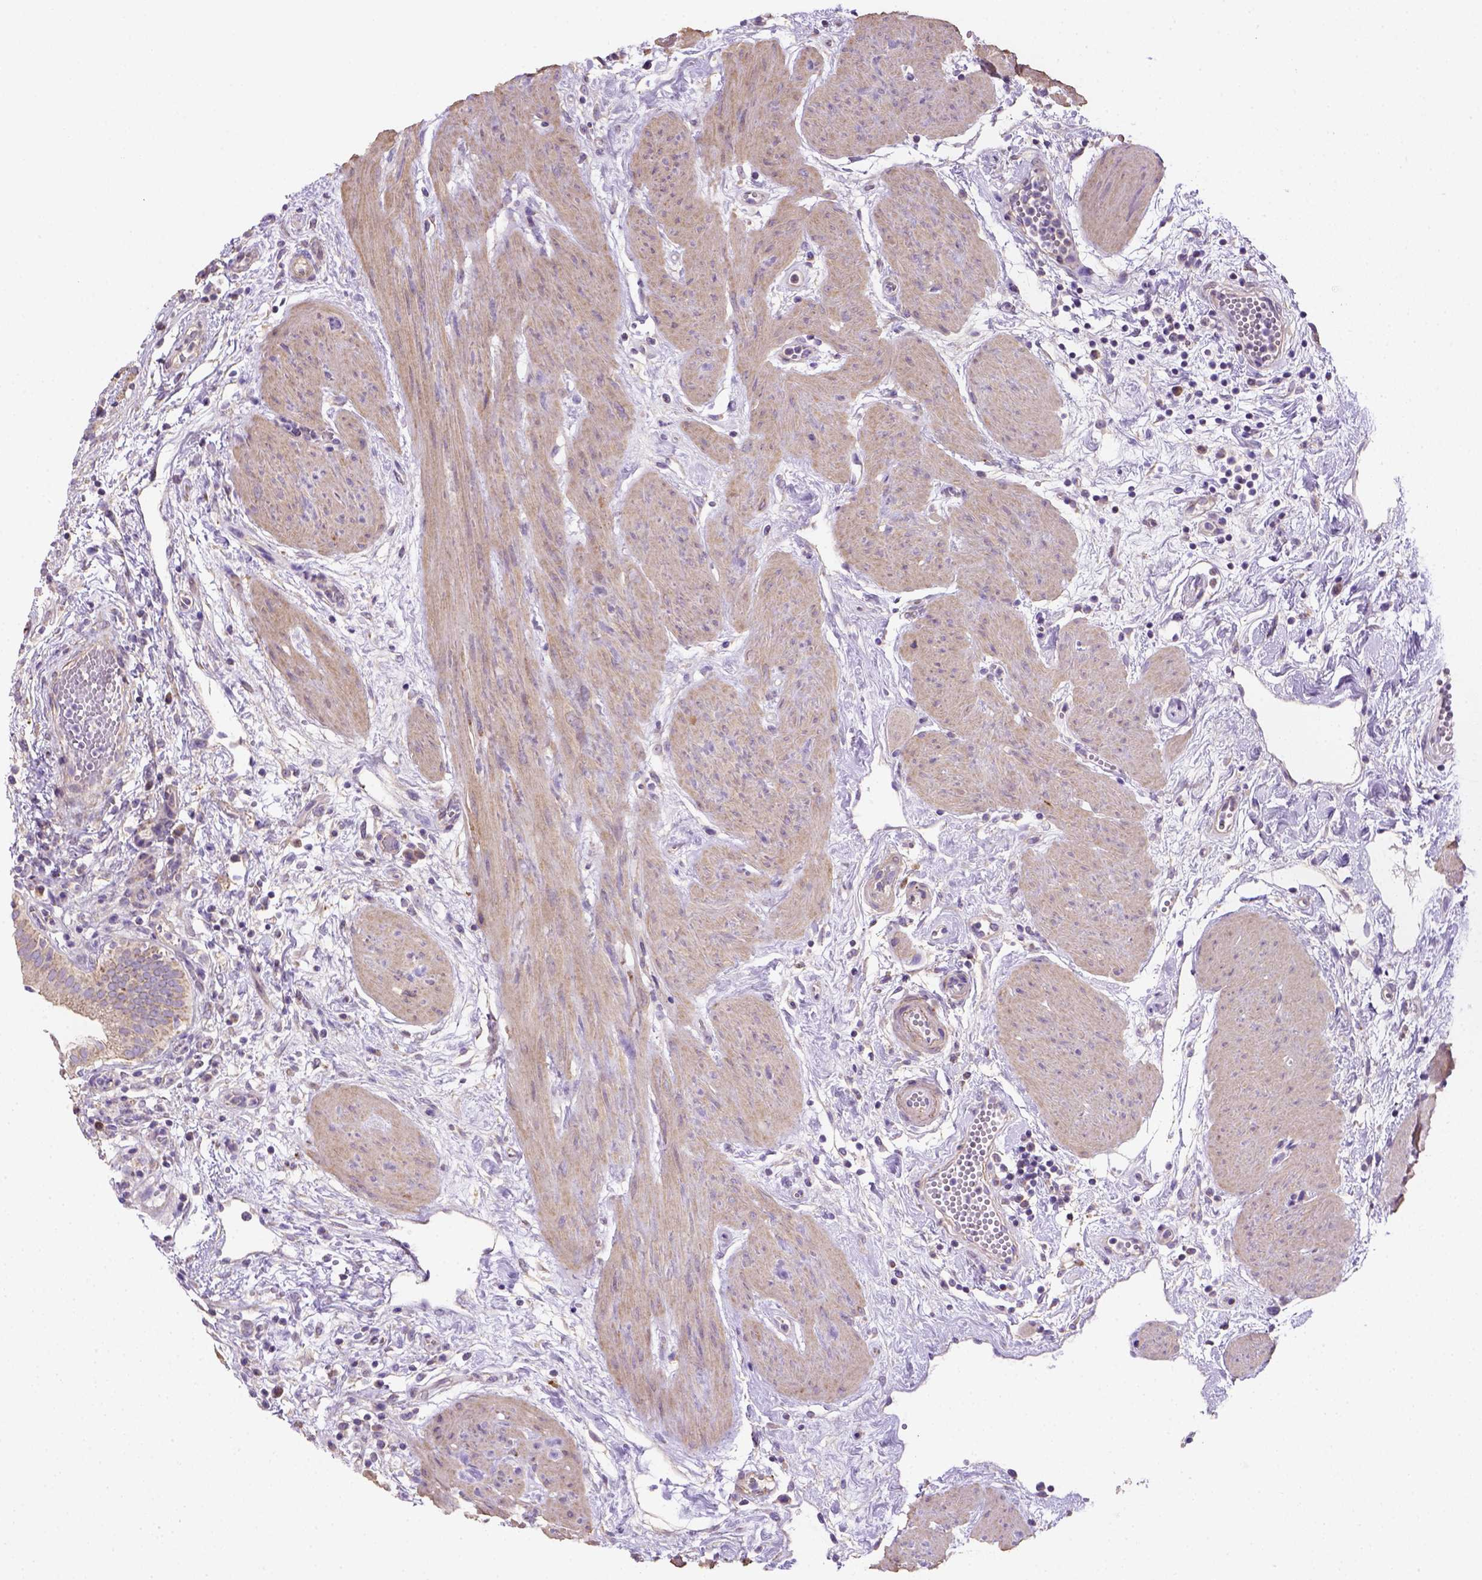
{"staining": {"intensity": "moderate", "quantity": ">75%", "location": "cytoplasmic/membranous"}, "tissue": "gallbladder", "cell_type": "Glandular cells", "image_type": "normal", "snomed": [{"axis": "morphology", "description": "Normal tissue, NOS"}, {"axis": "topography", "description": "Gallbladder"}], "caption": "A micrograph of human gallbladder stained for a protein demonstrates moderate cytoplasmic/membranous brown staining in glandular cells. The staining was performed using DAB, with brown indicating positive protein expression. Nuclei are stained blue with hematoxylin.", "gene": "HTRA1", "patient": {"sex": "female", "age": 65}}